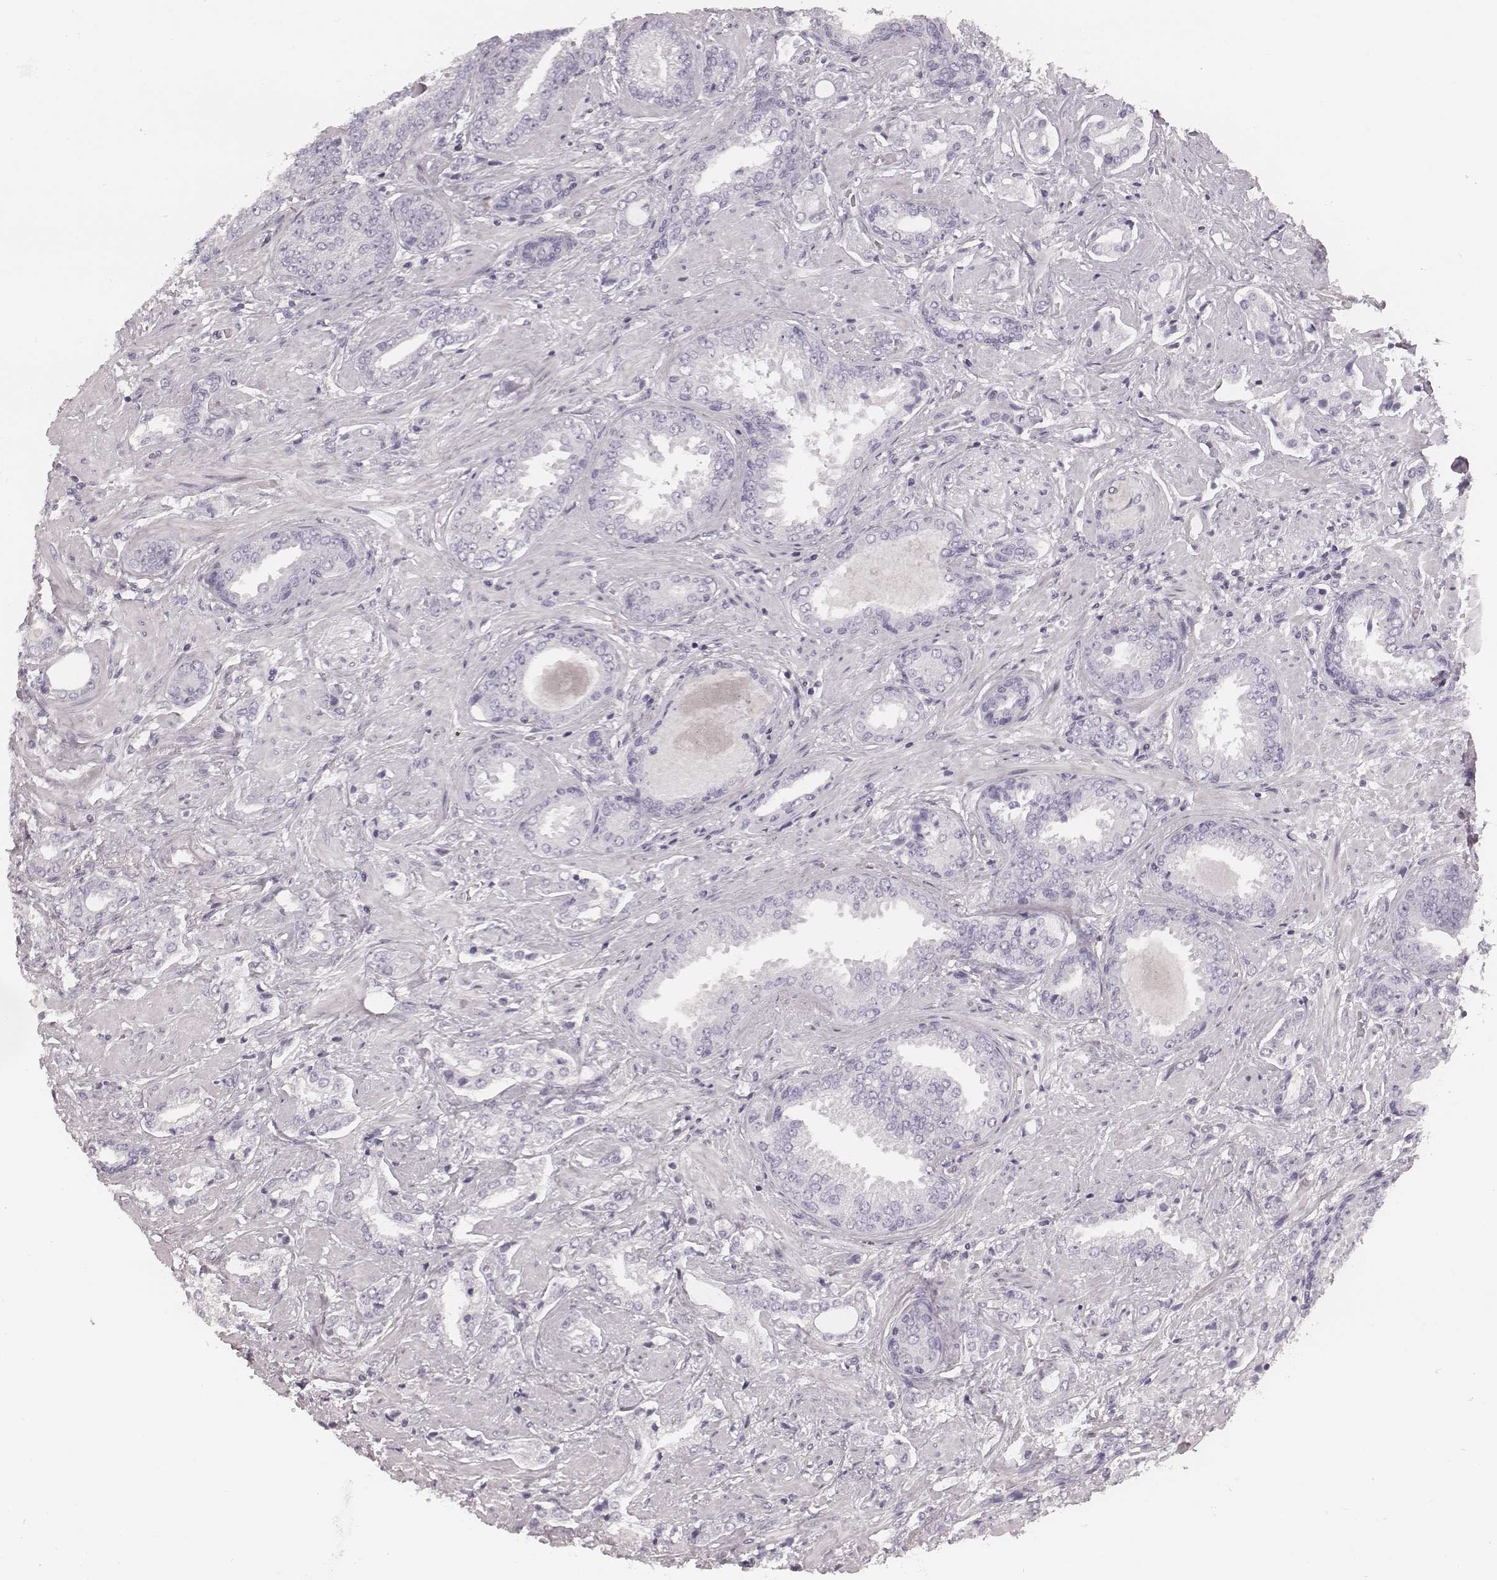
{"staining": {"intensity": "negative", "quantity": "none", "location": "none"}, "tissue": "prostate cancer", "cell_type": "Tumor cells", "image_type": "cancer", "snomed": [{"axis": "morphology", "description": "Adenocarcinoma, Low grade"}, {"axis": "topography", "description": "Prostate"}], "caption": "High magnification brightfield microscopy of prostate cancer (low-grade adenocarcinoma) stained with DAB (3,3'-diaminobenzidine) (brown) and counterstained with hematoxylin (blue): tumor cells show no significant expression.", "gene": "S100Z", "patient": {"sex": "male", "age": 61}}